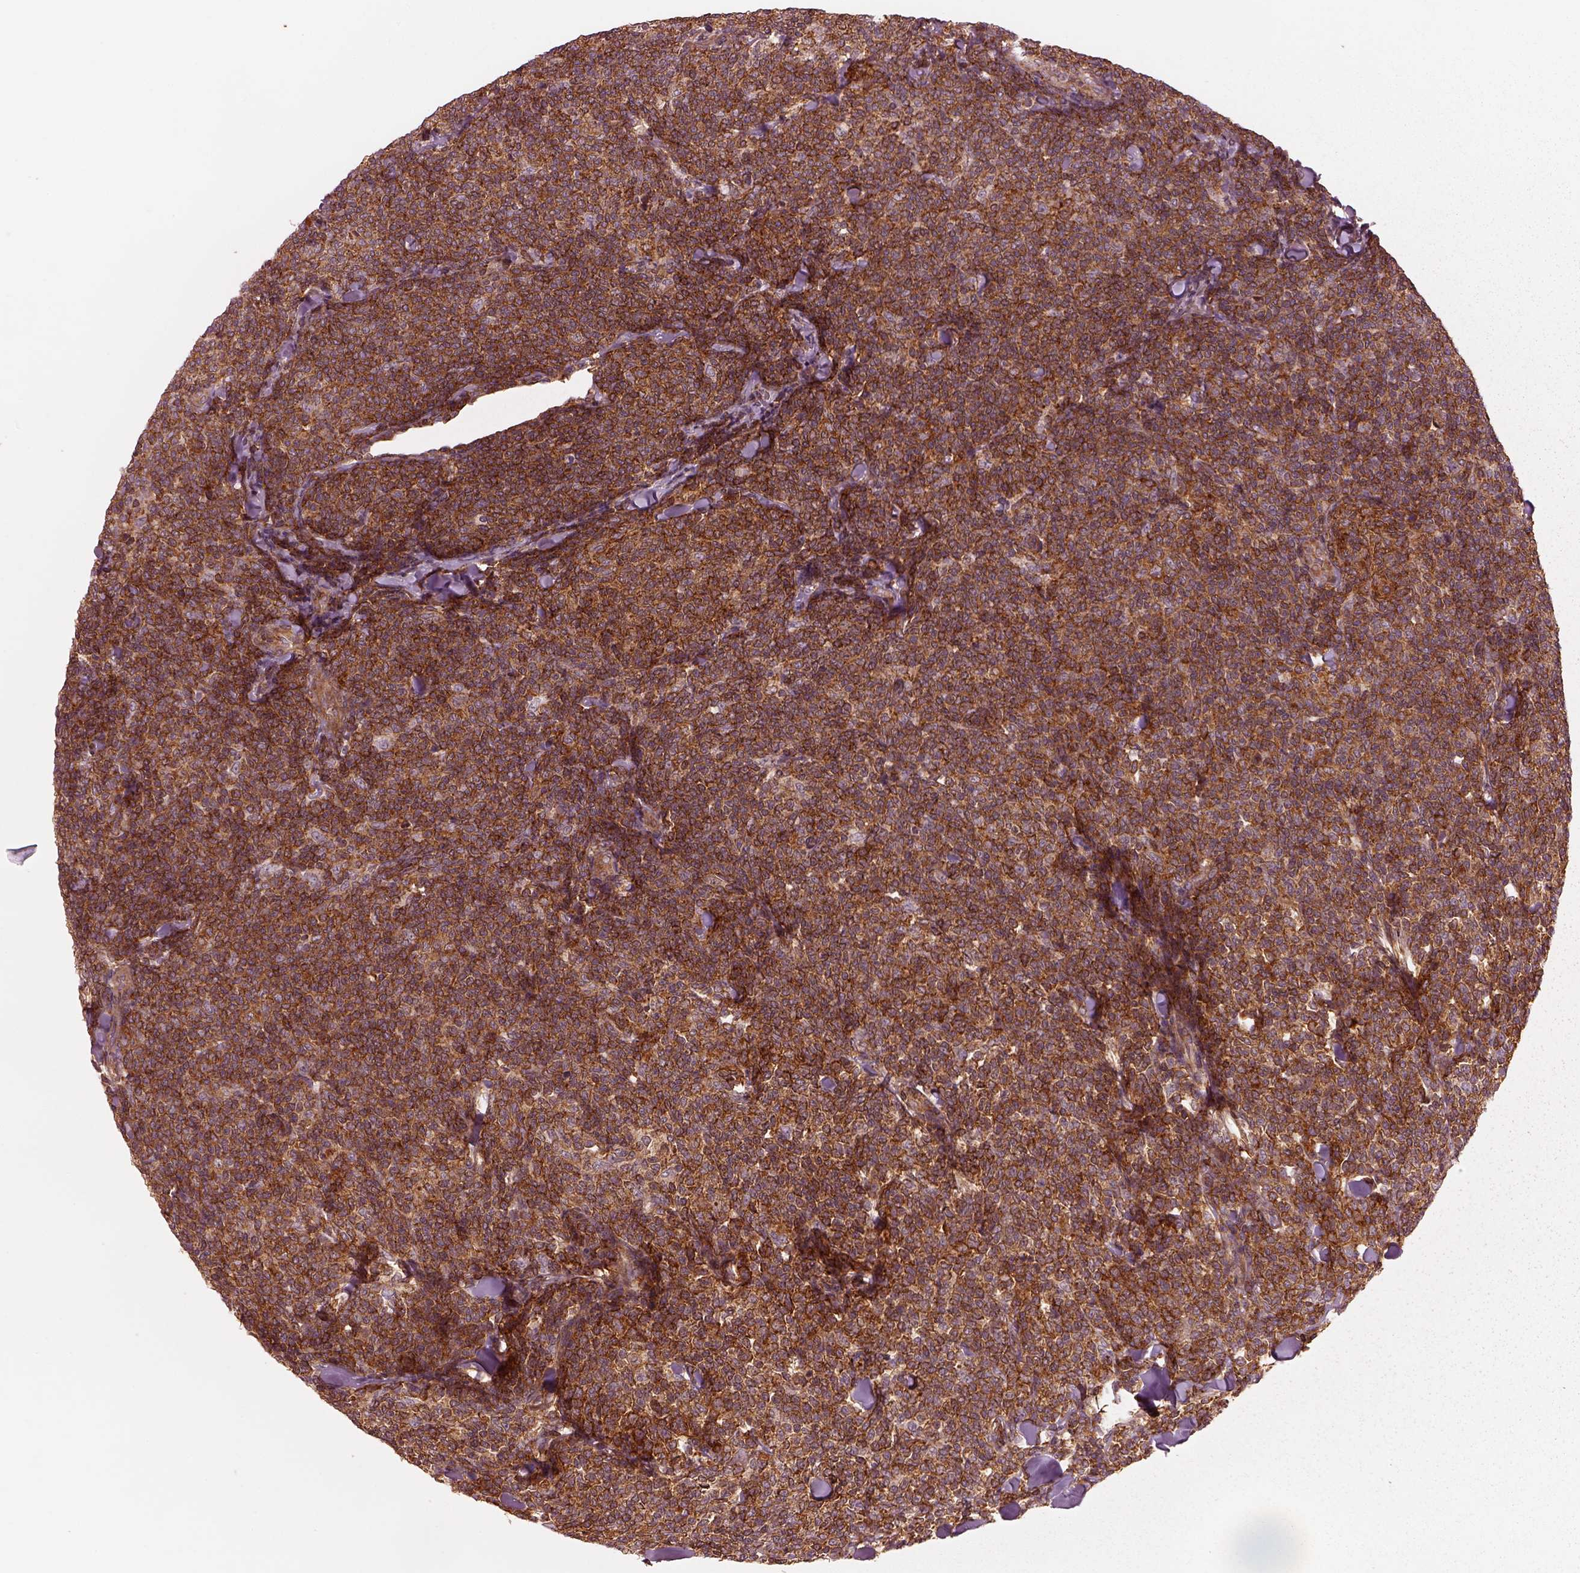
{"staining": {"intensity": "strong", "quantity": ">75%", "location": "cytoplasmic/membranous"}, "tissue": "lymphoma", "cell_type": "Tumor cells", "image_type": "cancer", "snomed": [{"axis": "morphology", "description": "Malignant lymphoma, non-Hodgkin's type, Low grade"}, {"axis": "topography", "description": "Lymph node"}], "caption": "IHC photomicrograph of neoplastic tissue: human low-grade malignant lymphoma, non-Hodgkin's type stained using immunohistochemistry (IHC) exhibits high levels of strong protein expression localized specifically in the cytoplasmic/membranous of tumor cells, appearing as a cytoplasmic/membranous brown color.", "gene": "LSM14A", "patient": {"sex": "female", "age": 56}}